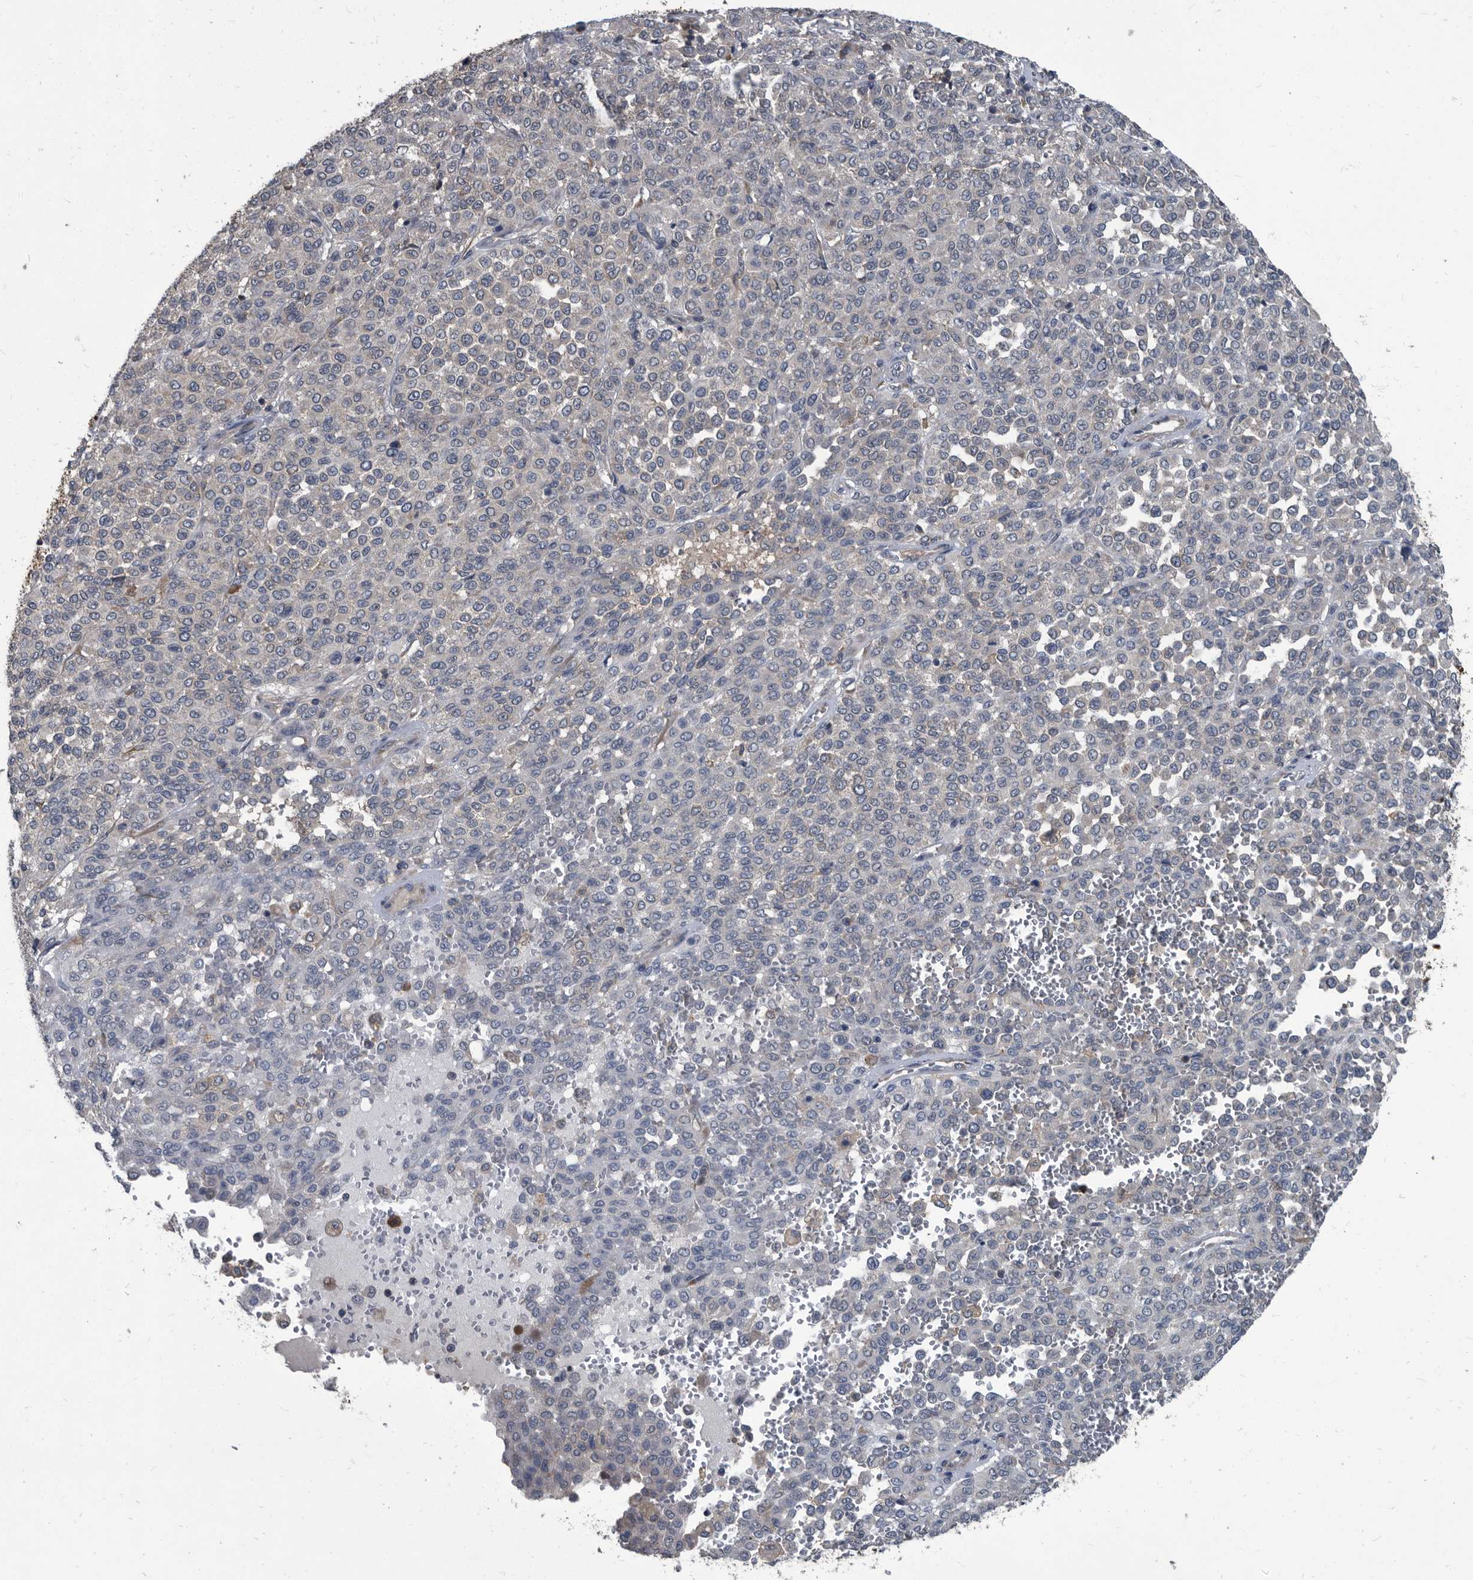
{"staining": {"intensity": "negative", "quantity": "none", "location": "none"}, "tissue": "melanoma", "cell_type": "Tumor cells", "image_type": "cancer", "snomed": [{"axis": "morphology", "description": "Malignant melanoma, Metastatic site"}, {"axis": "topography", "description": "Pancreas"}], "caption": "High magnification brightfield microscopy of melanoma stained with DAB (3,3'-diaminobenzidine) (brown) and counterstained with hematoxylin (blue): tumor cells show no significant staining.", "gene": "CDV3", "patient": {"sex": "female", "age": 30}}